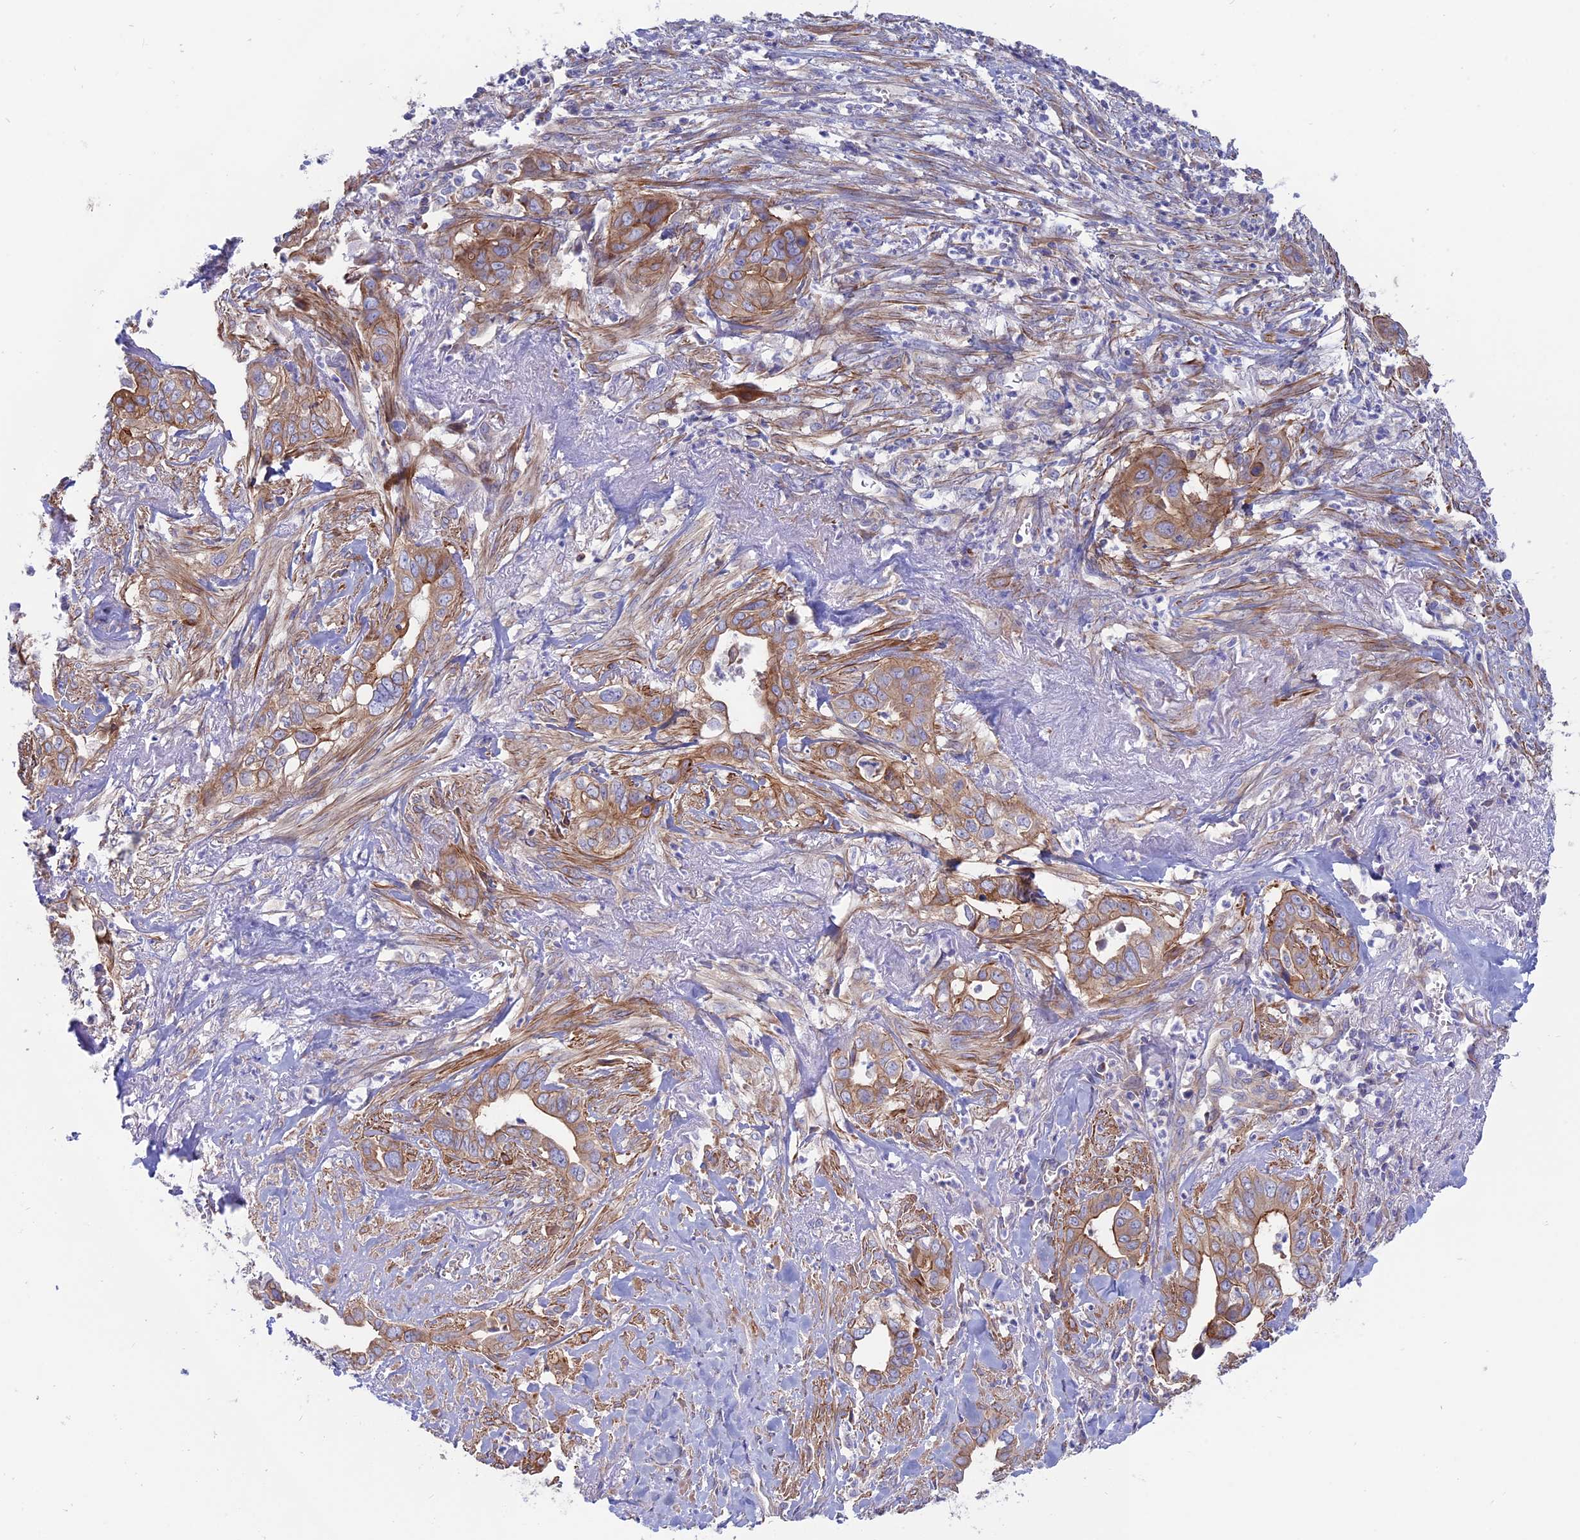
{"staining": {"intensity": "moderate", "quantity": ">75%", "location": "cytoplasmic/membranous"}, "tissue": "liver cancer", "cell_type": "Tumor cells", "image_type": "cancer", "snomed": [{"axis": "morphology", "description": "Cholangiocarcinoma"}, {"axis": "topography", "description": "Liver"}], "caption": "Brown immunohistochemical staining in liver cancer demonstrates moderate cytoplasmic/membranous positivity in about >75% of tumor cells.", "gene": "MYO5B", "patient": {"sex": "female", "age": 79}}